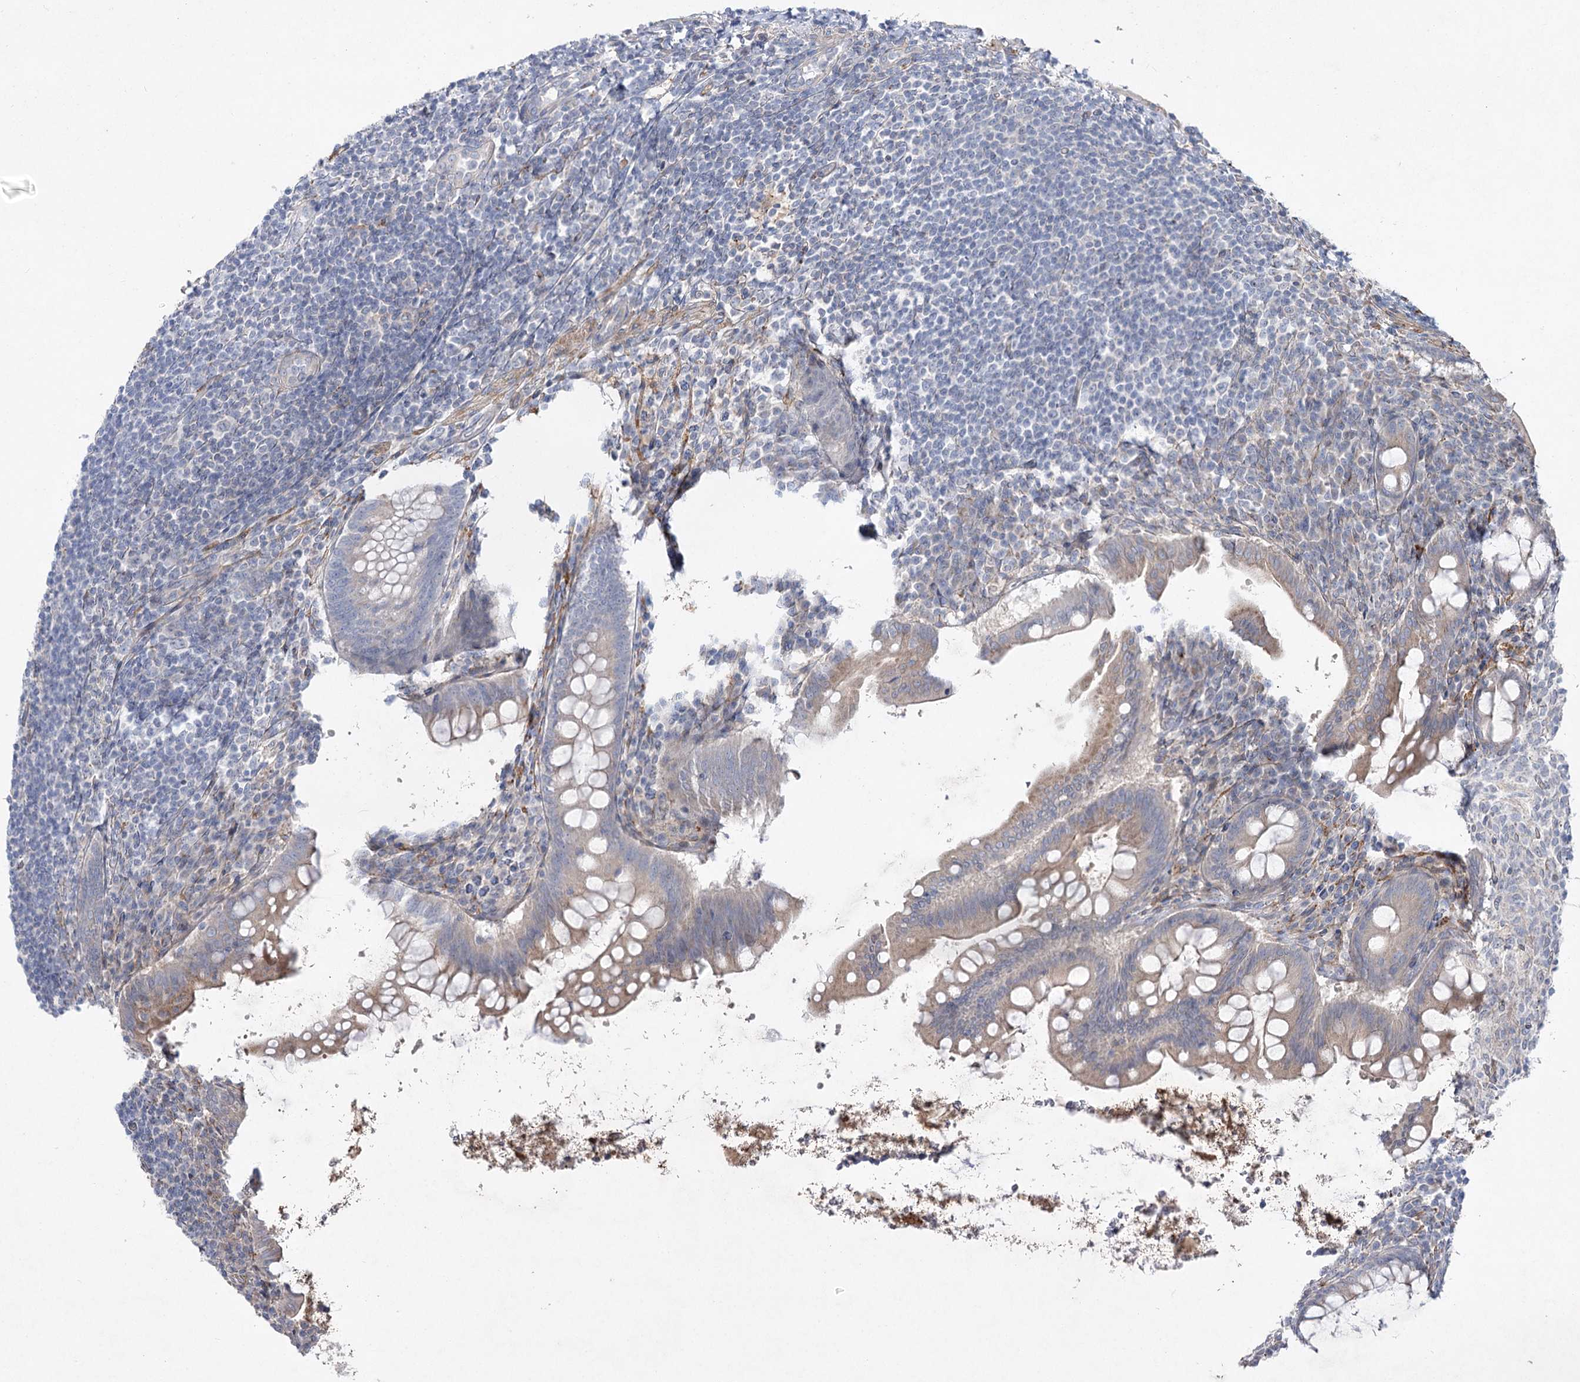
{"staining": {"intensity": "weak", "quantity": "25%-75%", "location": "cytoplasmic/membranous"}, "tissue": "appendix", "cell_type": "Glandular cells", "image_type": "normal", "snomed": [{"axis": "morphology", "description": "Normal tissue, NOS"}, {"axis": "topography", "description": "Appendix"}], "caption": "Weak cytoplasmic/membranous protein positivity is seen in approximately 25%-75% of glandular cells in appendix. (DAB IHC, brown staining for protein, blue staining for nuclei).", "gene": "SH3BP5L", "patient": {"sex": "female", "age": 33}}